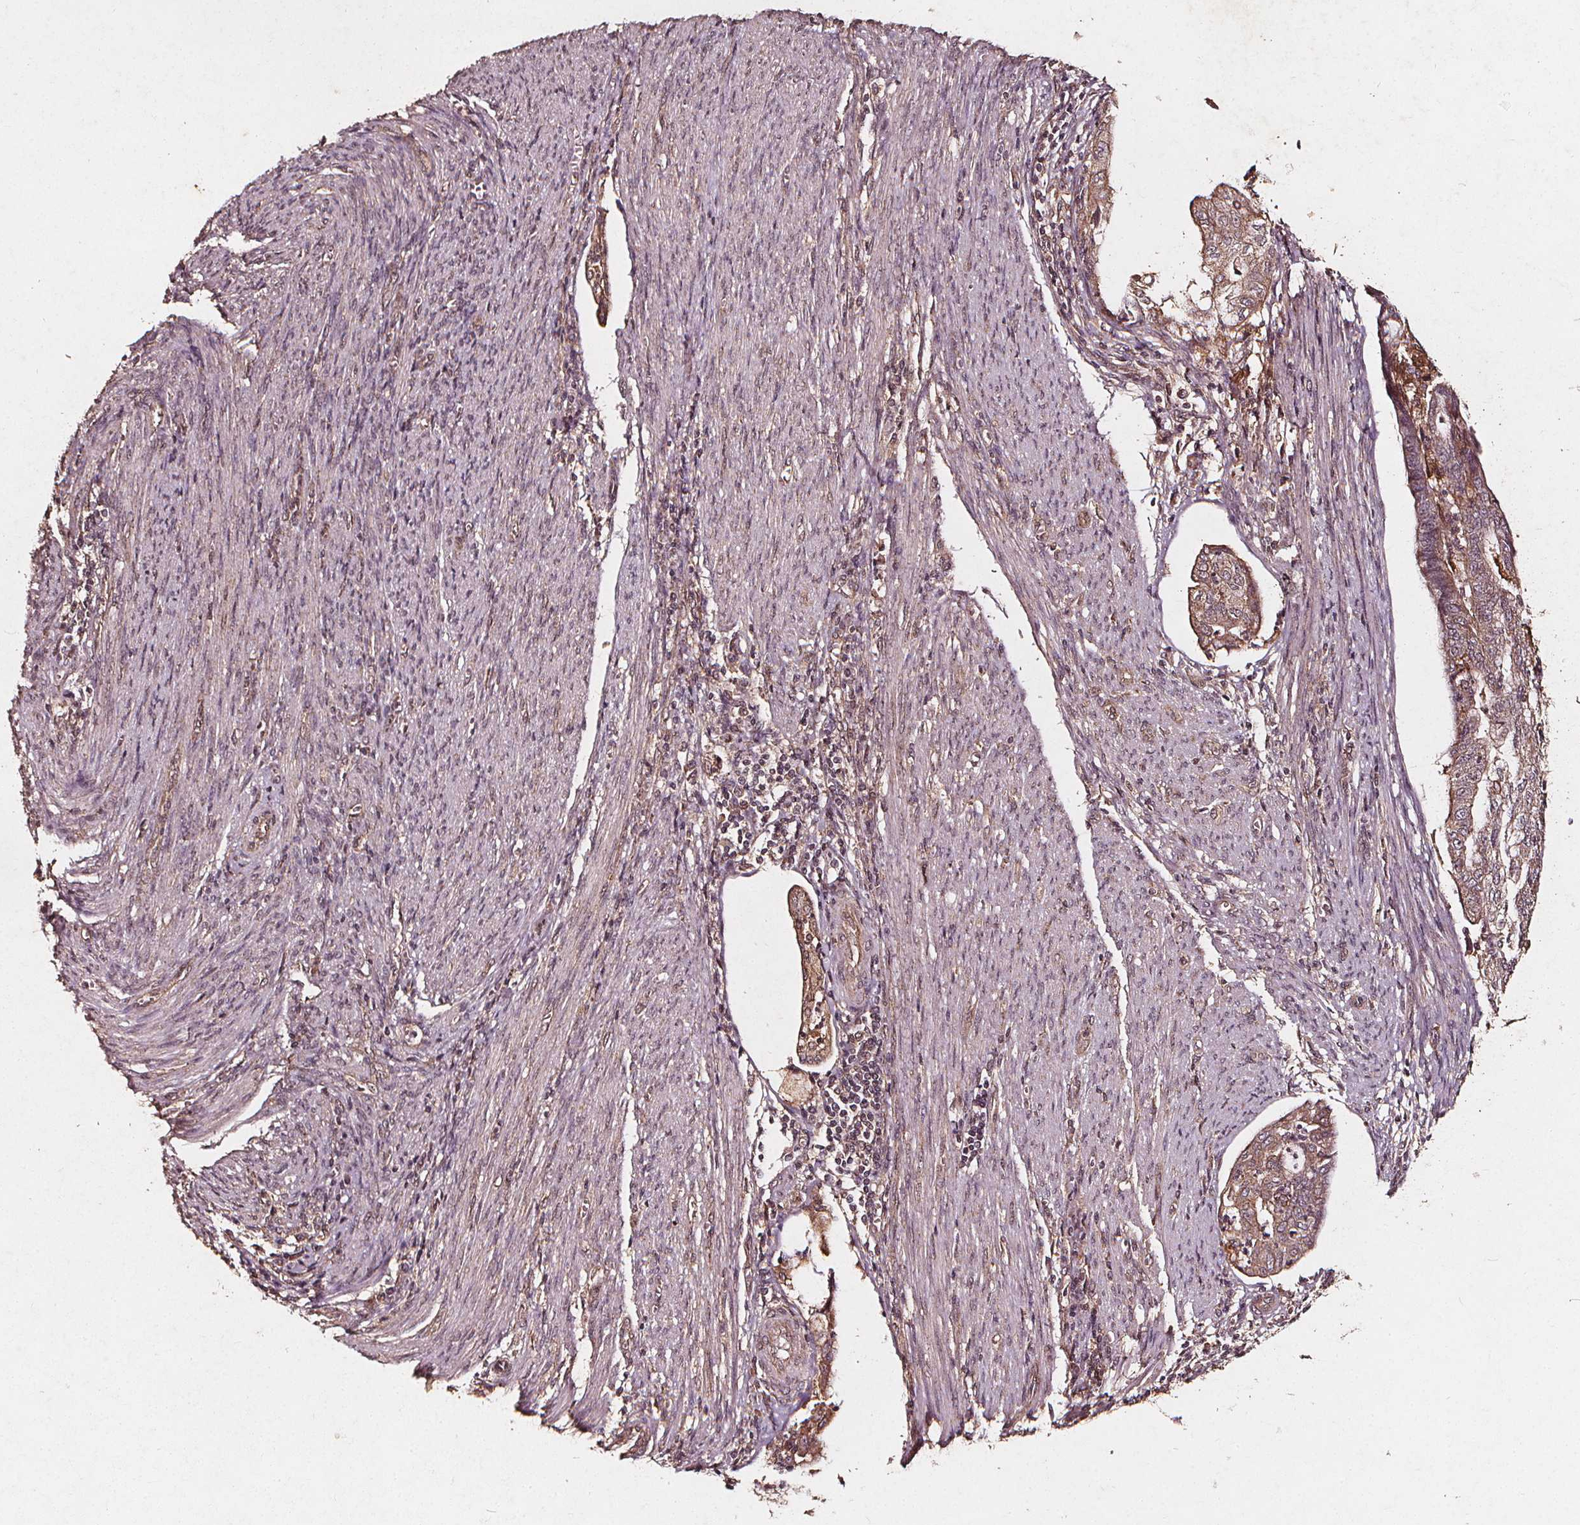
{"staining": {"intensity": "moderate", "quantity": ">75%", "location": "cytoplasmic/membranous"}, "tissue": "endometrial cancer", "cell_type": "Tumor cells", "image_type": "cancer", "snomed": [{"axis": "morphology", "description": "Adenocarcinoma, NOS"}, {"axis": "topography", "description": "Endometrium"}], "caption": "Endometrial adenocarcinoma stained with a brown dye exhibits moderate cytoplasmic/membranous positive positivity in about >75% of tumor cells.", "gene": "ABCA1", "patient": {"sex": "female", "age": 79}}